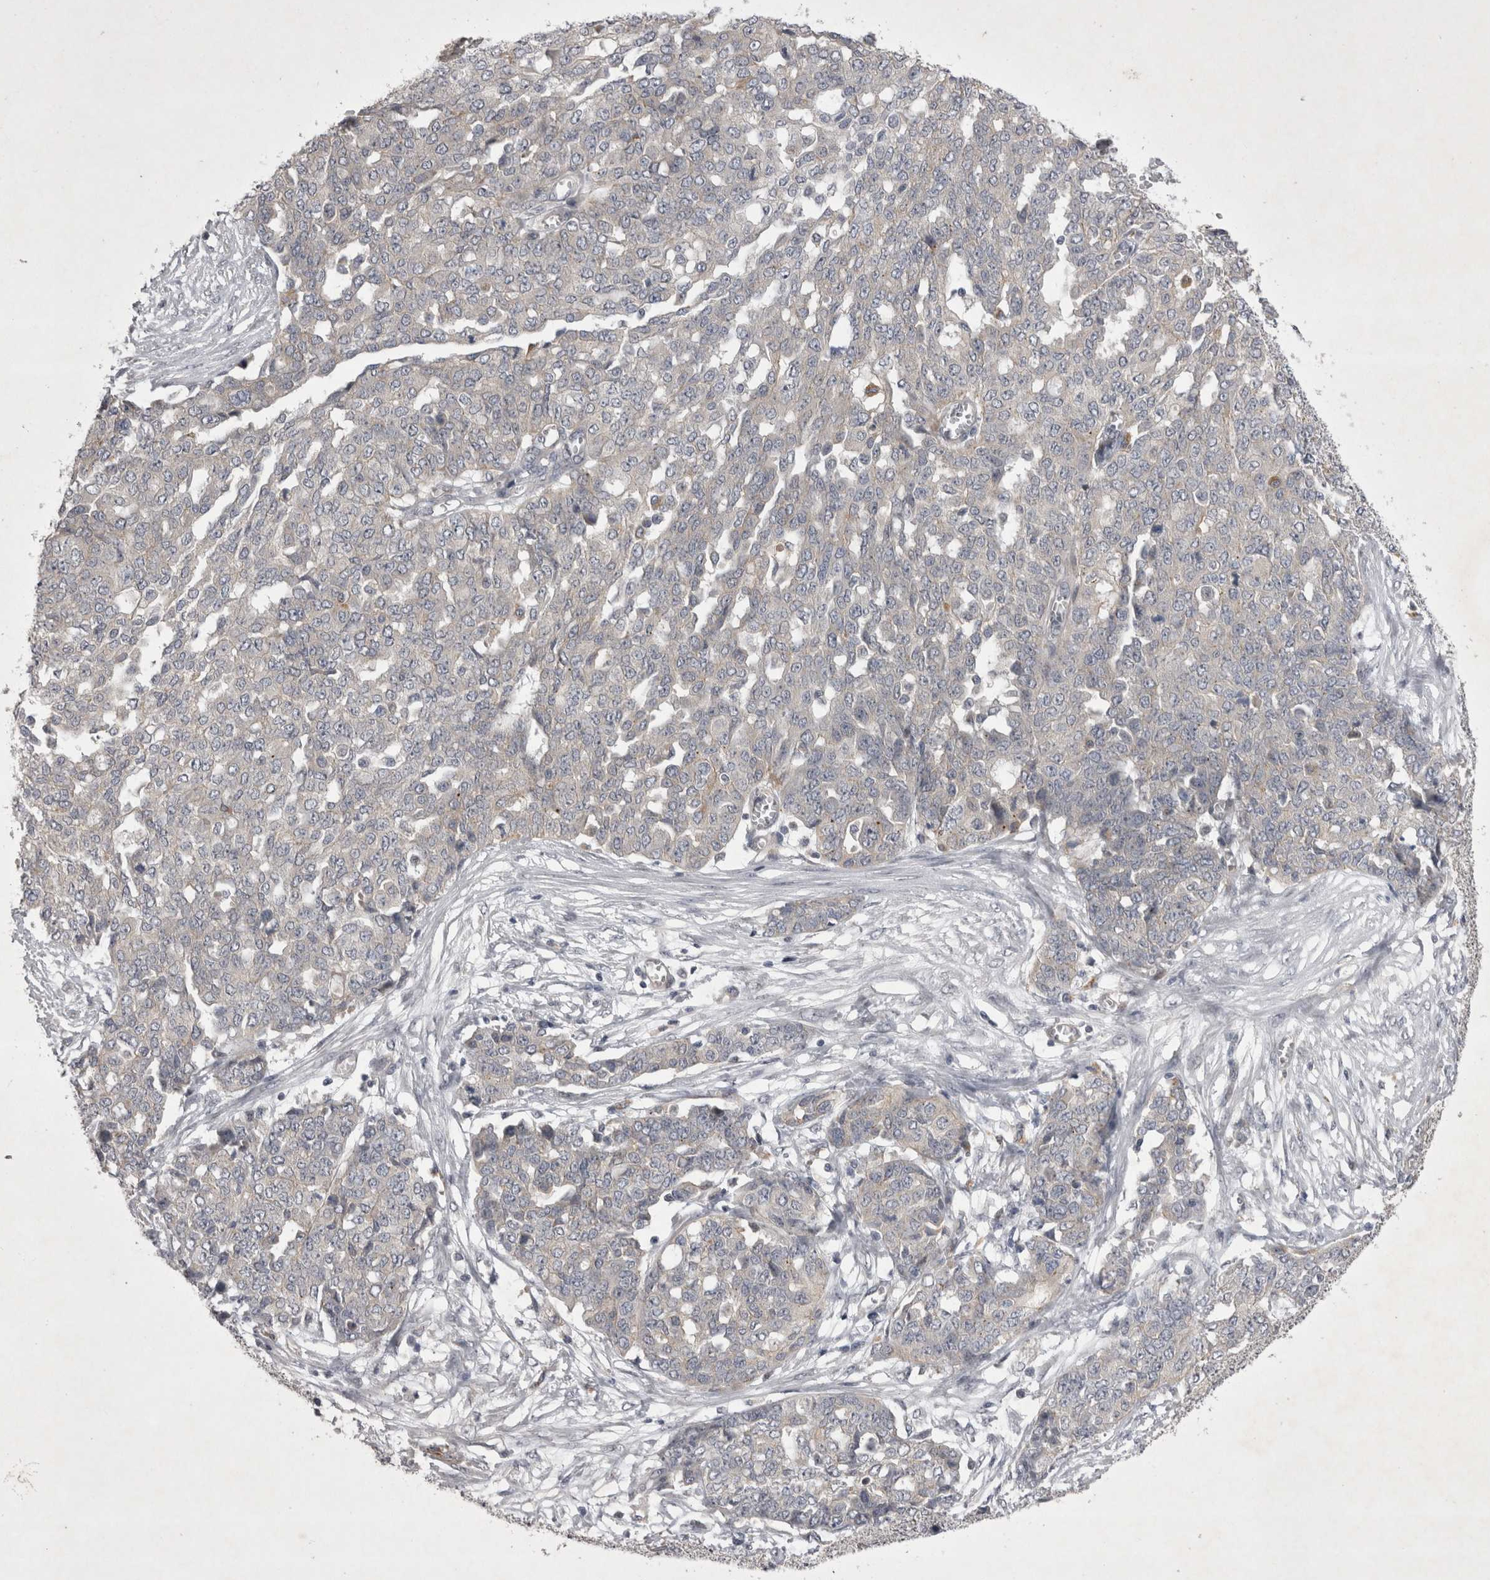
{"staining": {"intensity": "negative", "quantity": "none", "location": "none"}, "tissue": "ovarian cancer", "cell_type": "Tumor cells", "image_type": "cancer", "snomed": [{"axis": "morphology", "description": "Cystadenocarcinoma, serous, NOS"}, {"axis": "topography", "description": "Soft tissue"}, {"axis": "topography", "description": "Ovary"}], "caption": "Serous cystadenocarcinoma (ovarian) stained for a protein using IHC exhibits no expression tumor cells.", "gene": "CTBS", "patient": {"sex": "female", "age": 57}}